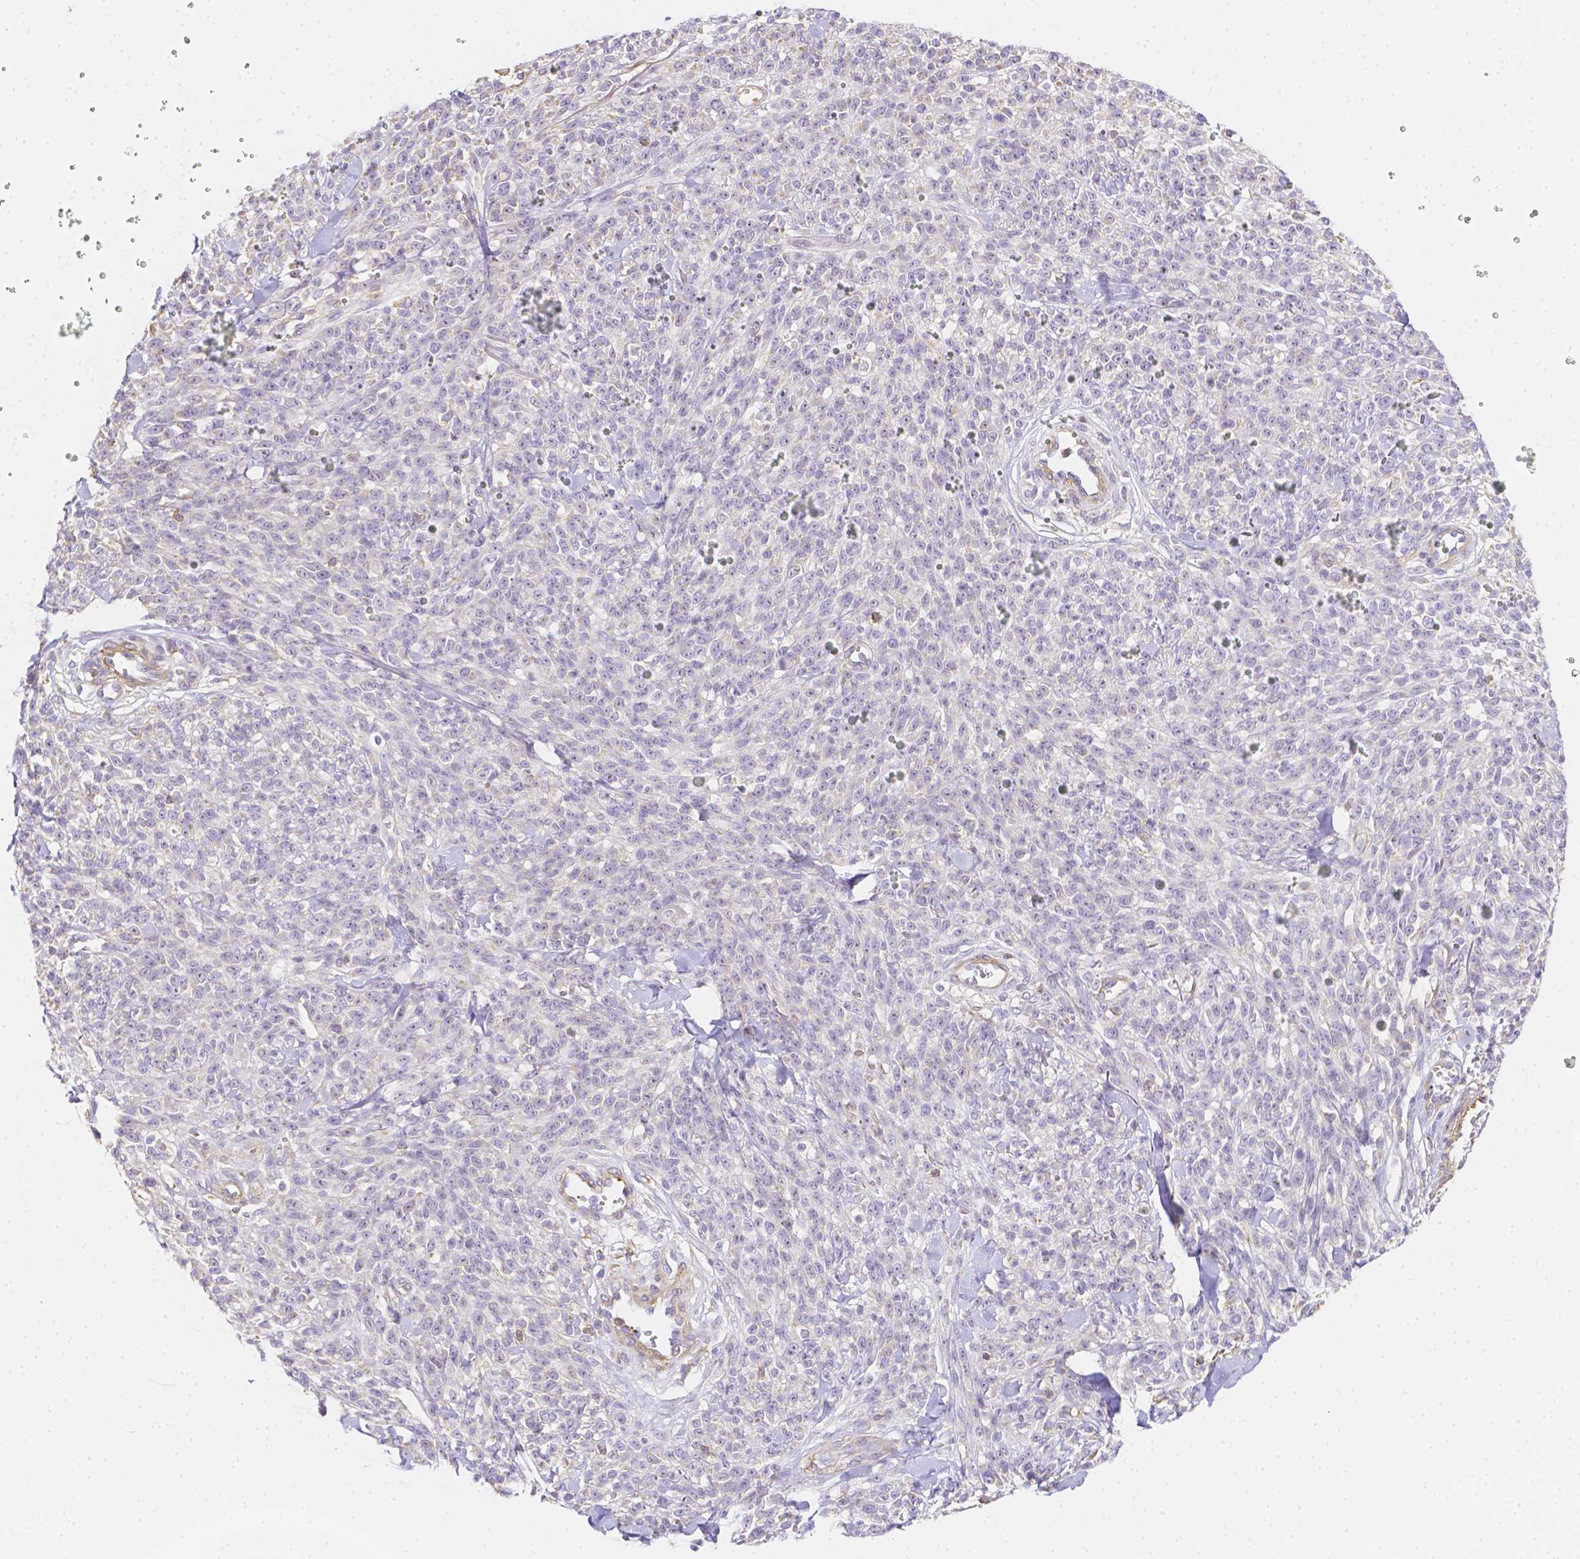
{"staining": {"intensity": "negative", "quantity": "none", "location": "none"}, "tissue": "melanoma", "cell_type": "Tumor cells", "image_type": "cancer", "snomed": [{"axis": "morphology", "description": "Malignant melanoma, NOS"}, {"axis": "topography", "description": "Skin"}, {"axis": "topography", "description": "Skin of trunk"}], "caption": "Immunohistochemistry (IHC) micrograph of neoplastic tissue: human malignant melanoma stained with DAB displays no significant protein staining in tumor cells.", "gene": "ASAH2", "patient": {"sex": "male", "age": 74}}